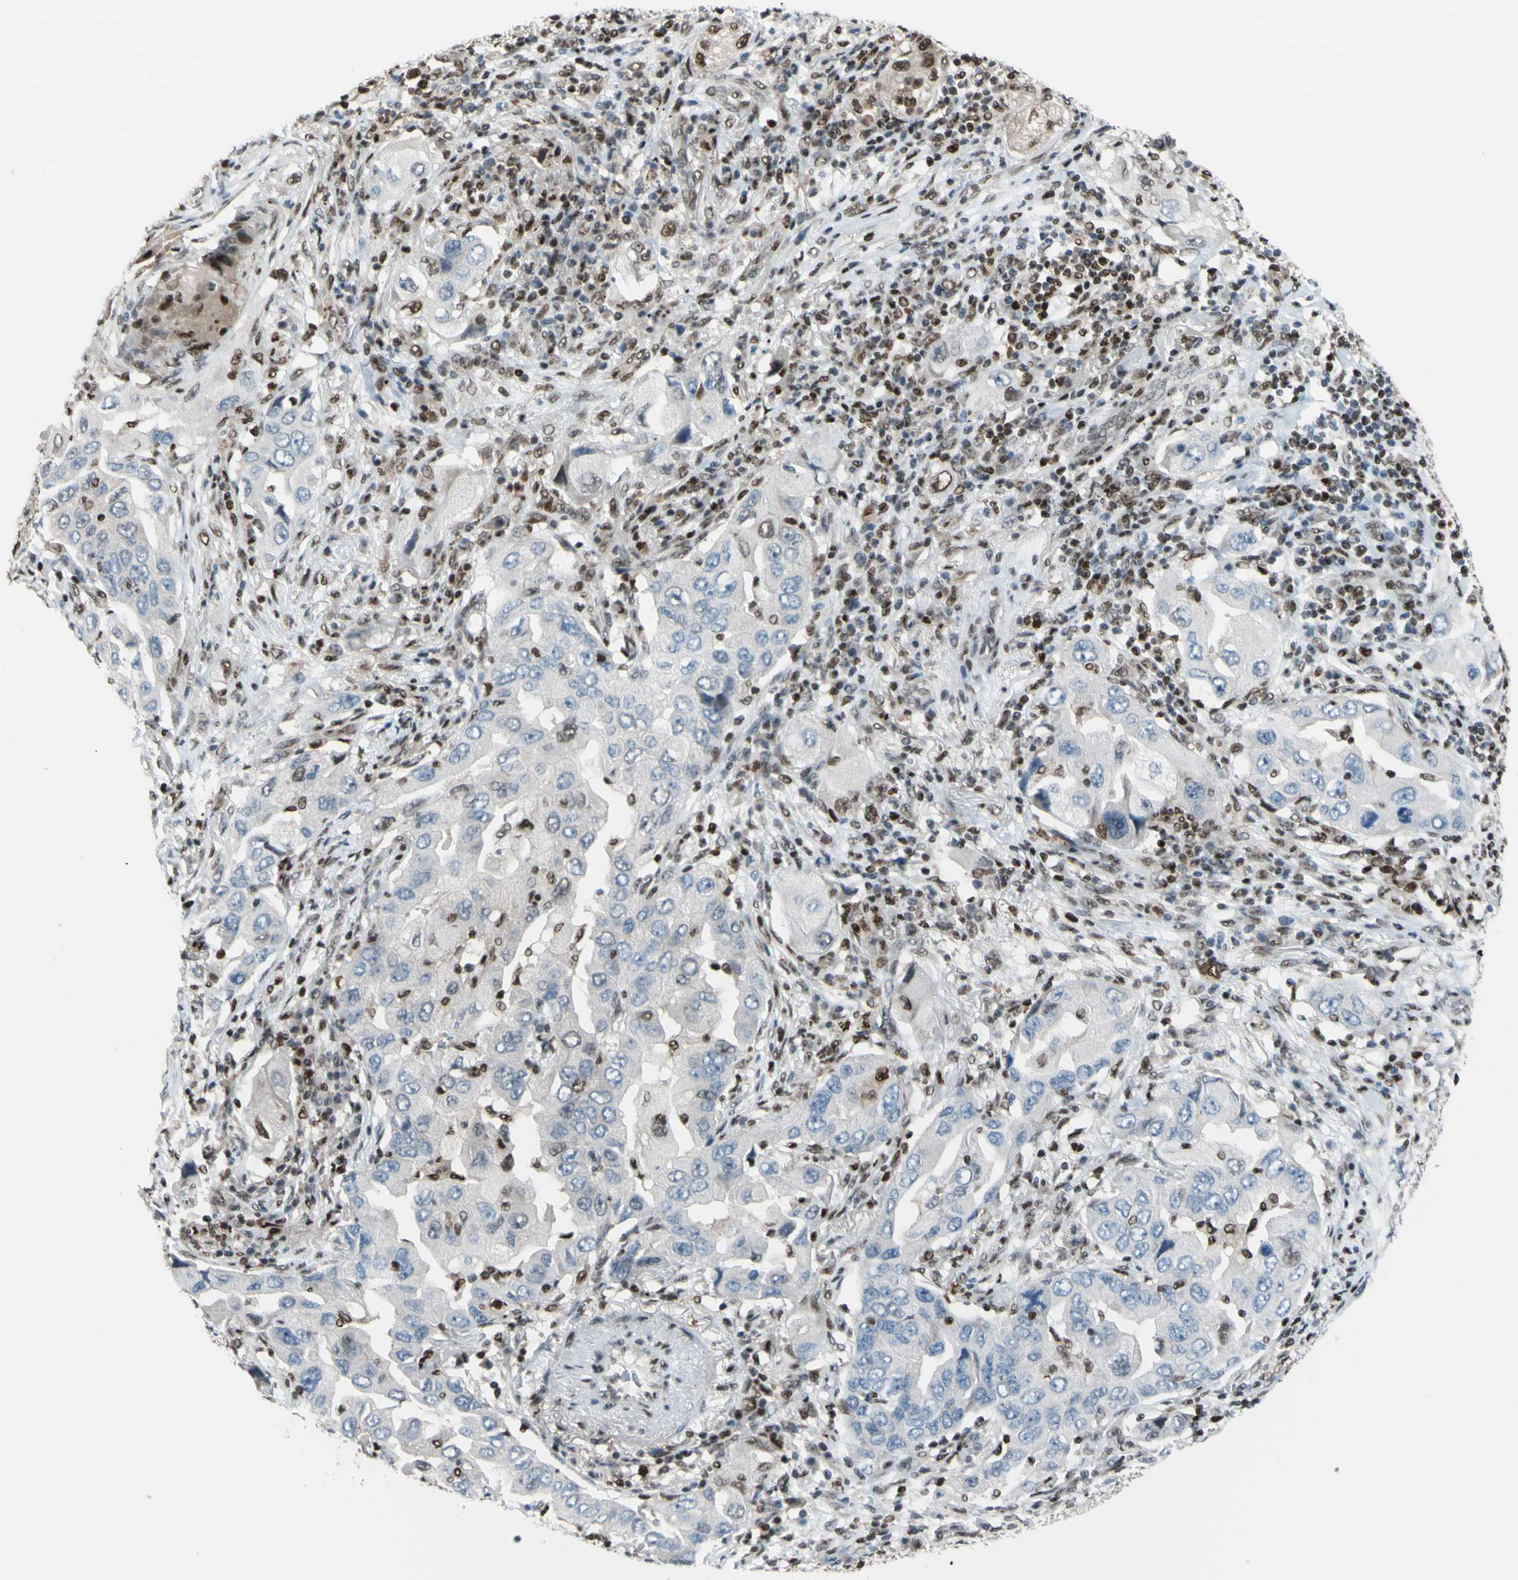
{"staining": {"intensity": "negative", "quantity": "none", "location": "none"}, "tissue": "lung cancer", "cell_type": "Tumor cells", "image_type": "cancer", "snomed": [{"axis": "morphology", "description": "Adenocarcinoma, NOS"}, {"axis": "topography", "description": "Lung"}], "caption": "The histopathology image demonstrates no significant staining in tumor cells of lung cancer (adenocarcinoma).", "gene": "FKBP5", "patient": {"sex": "female", "age": 65}}